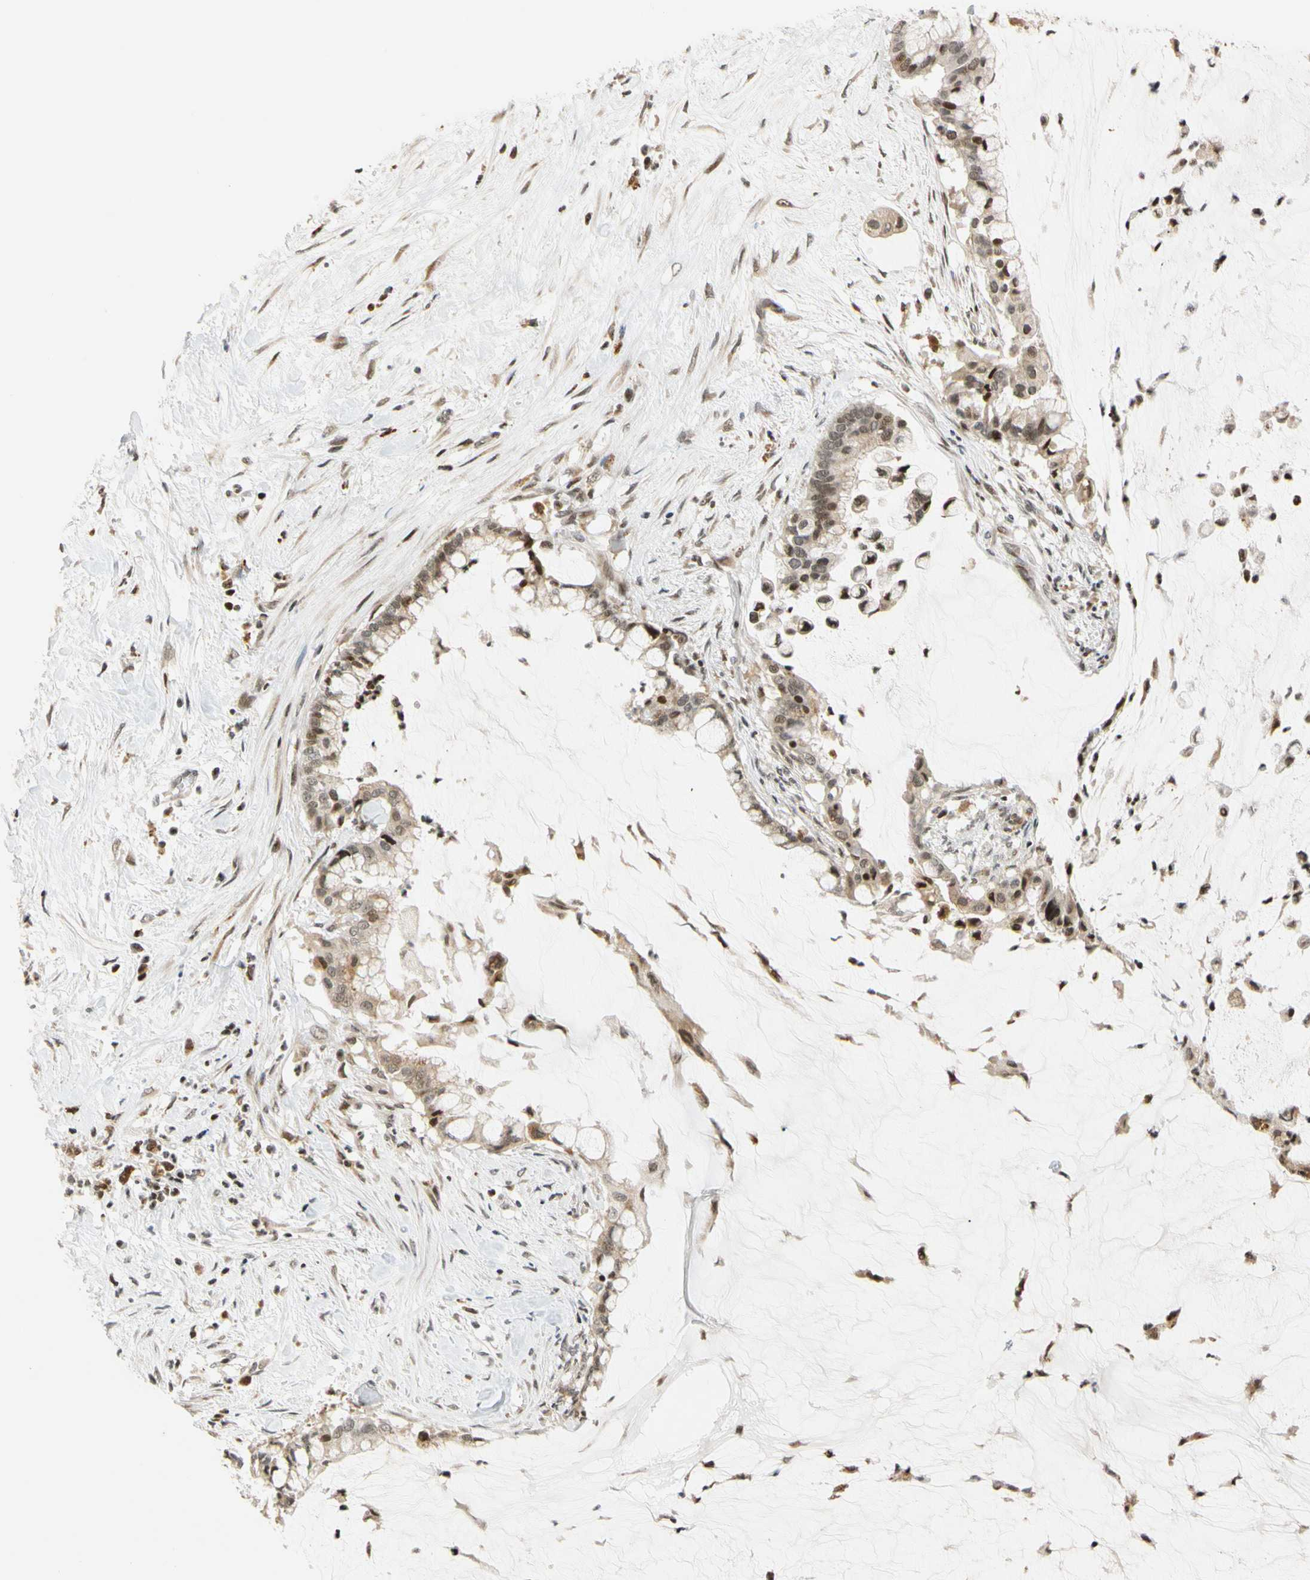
{"staining": {"intensity": "weak", "quantity": ">75%", "location": "cytoplasmic/membranous,nuclear"}, "tissue": "pancreatic cancer", "cell_type": "Tumor cells", "image_type": "cancer", "snomed": [{"axis": "morphology", "description": "Adenocarcinoma, NOS"}, {"axis": "topography", "description": "Pancreas"}], "caption": "Pancreatic cancer (adenocarcinoma) tissue reveals weak cytoplasmic/membranous and nuclear expression in about >75% of tumor cells, visualized by immunohistochemistry.", "gene": "CDK7", "patient": {"sex": "male", "age": 41}}